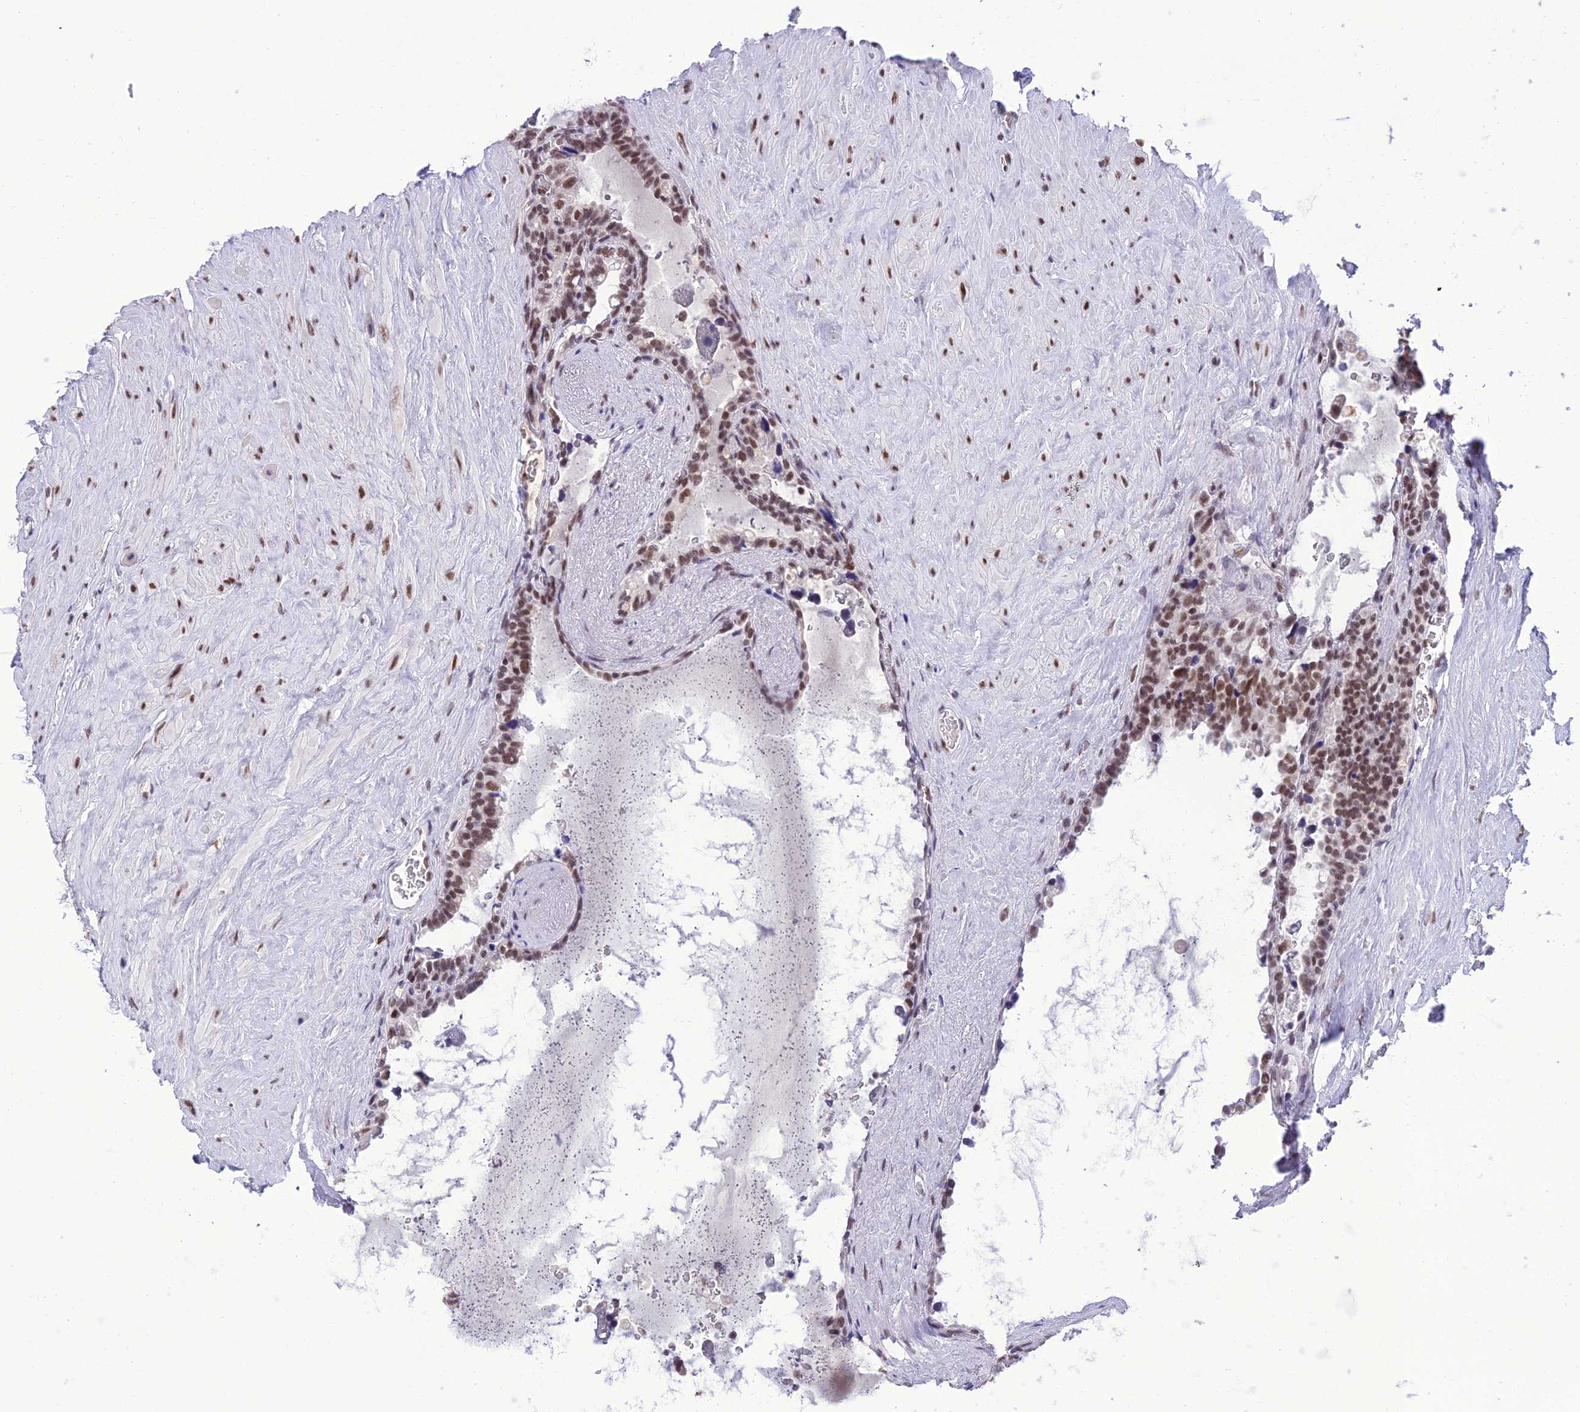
{"staining": {"intensity": "moderate", "quantity": ">75%", "location": "nuclear"}, "tissue": "seminal vesicle", "cell_type": "Glandular cells", "image_type": "normal", "snomed": [{"axis": "morphology", "description": "Normal tissue, NOS"}, {"axis": "topography", "description": "Seminal veicle"}], "caption": "Protein staining shows moderate nuclear staining in approximately >75% of glandular cells in benign seminal vesicle. The protein is shown in brown color, while the nuclei are stained blue.", "gene": "SH3RF3", "patient": {"sex": "male", "age": 68}}